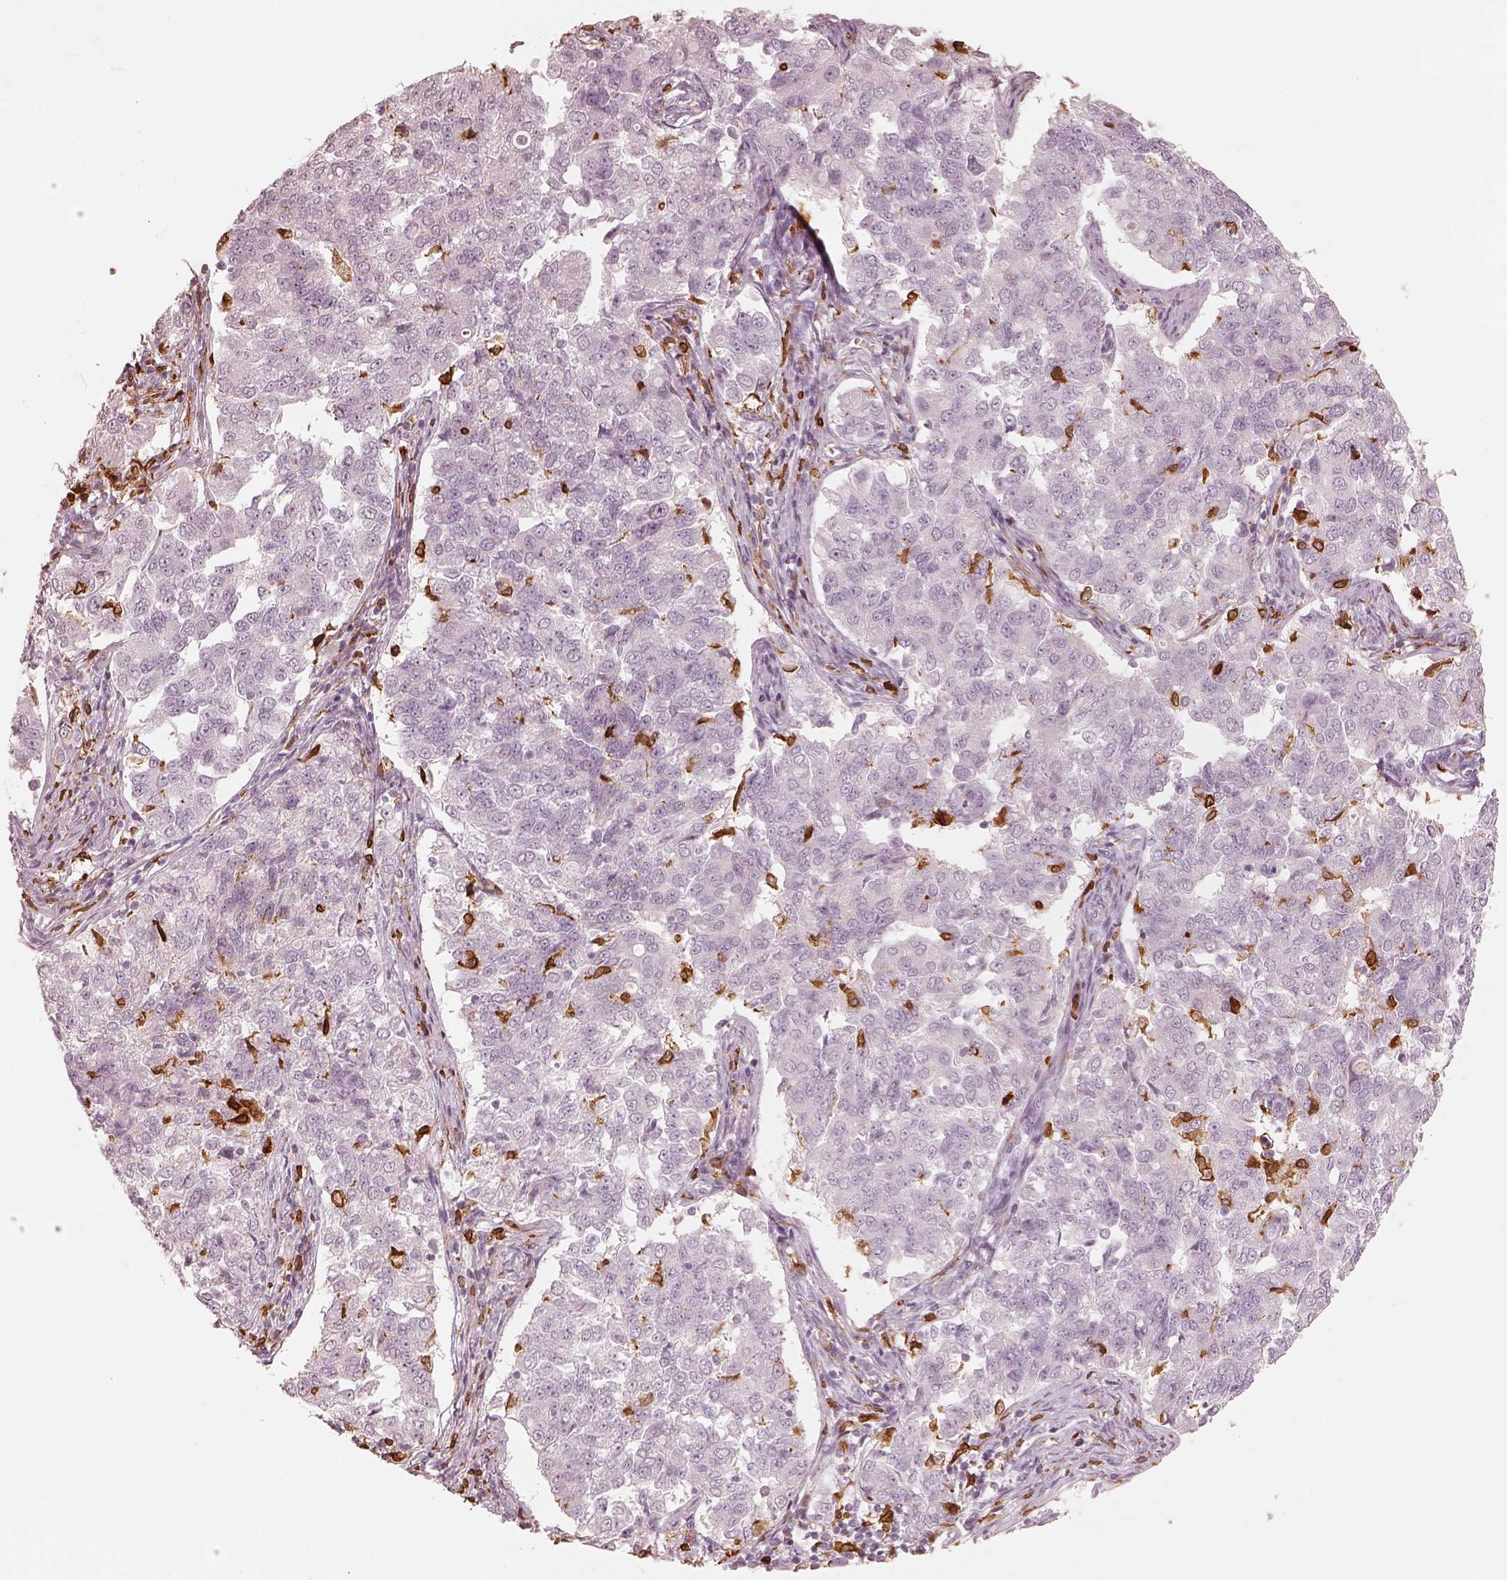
{"staining": {"intensity": "negative", "quantity": "none", "location": "none"}, "tissue": "endometrial cancer", "cell_type": "Tumor cells", "image_type": "cancer", "snomed": [{"axis": "morphology", "description": "Adenocarcinoma, NOS"}, {"axis": "topography", "description": "Endometrium"}], "caption": "High power microscopy photomicrograph of an immunohistochemistry (IHC) image of endometrial cancer, revealing no significant staining in tumor cells. (Immunohistochemistry, brightfield microscopy, high magnification).", "gene": "ALOX5", "patient": {"sex": "female", "age": 43}}